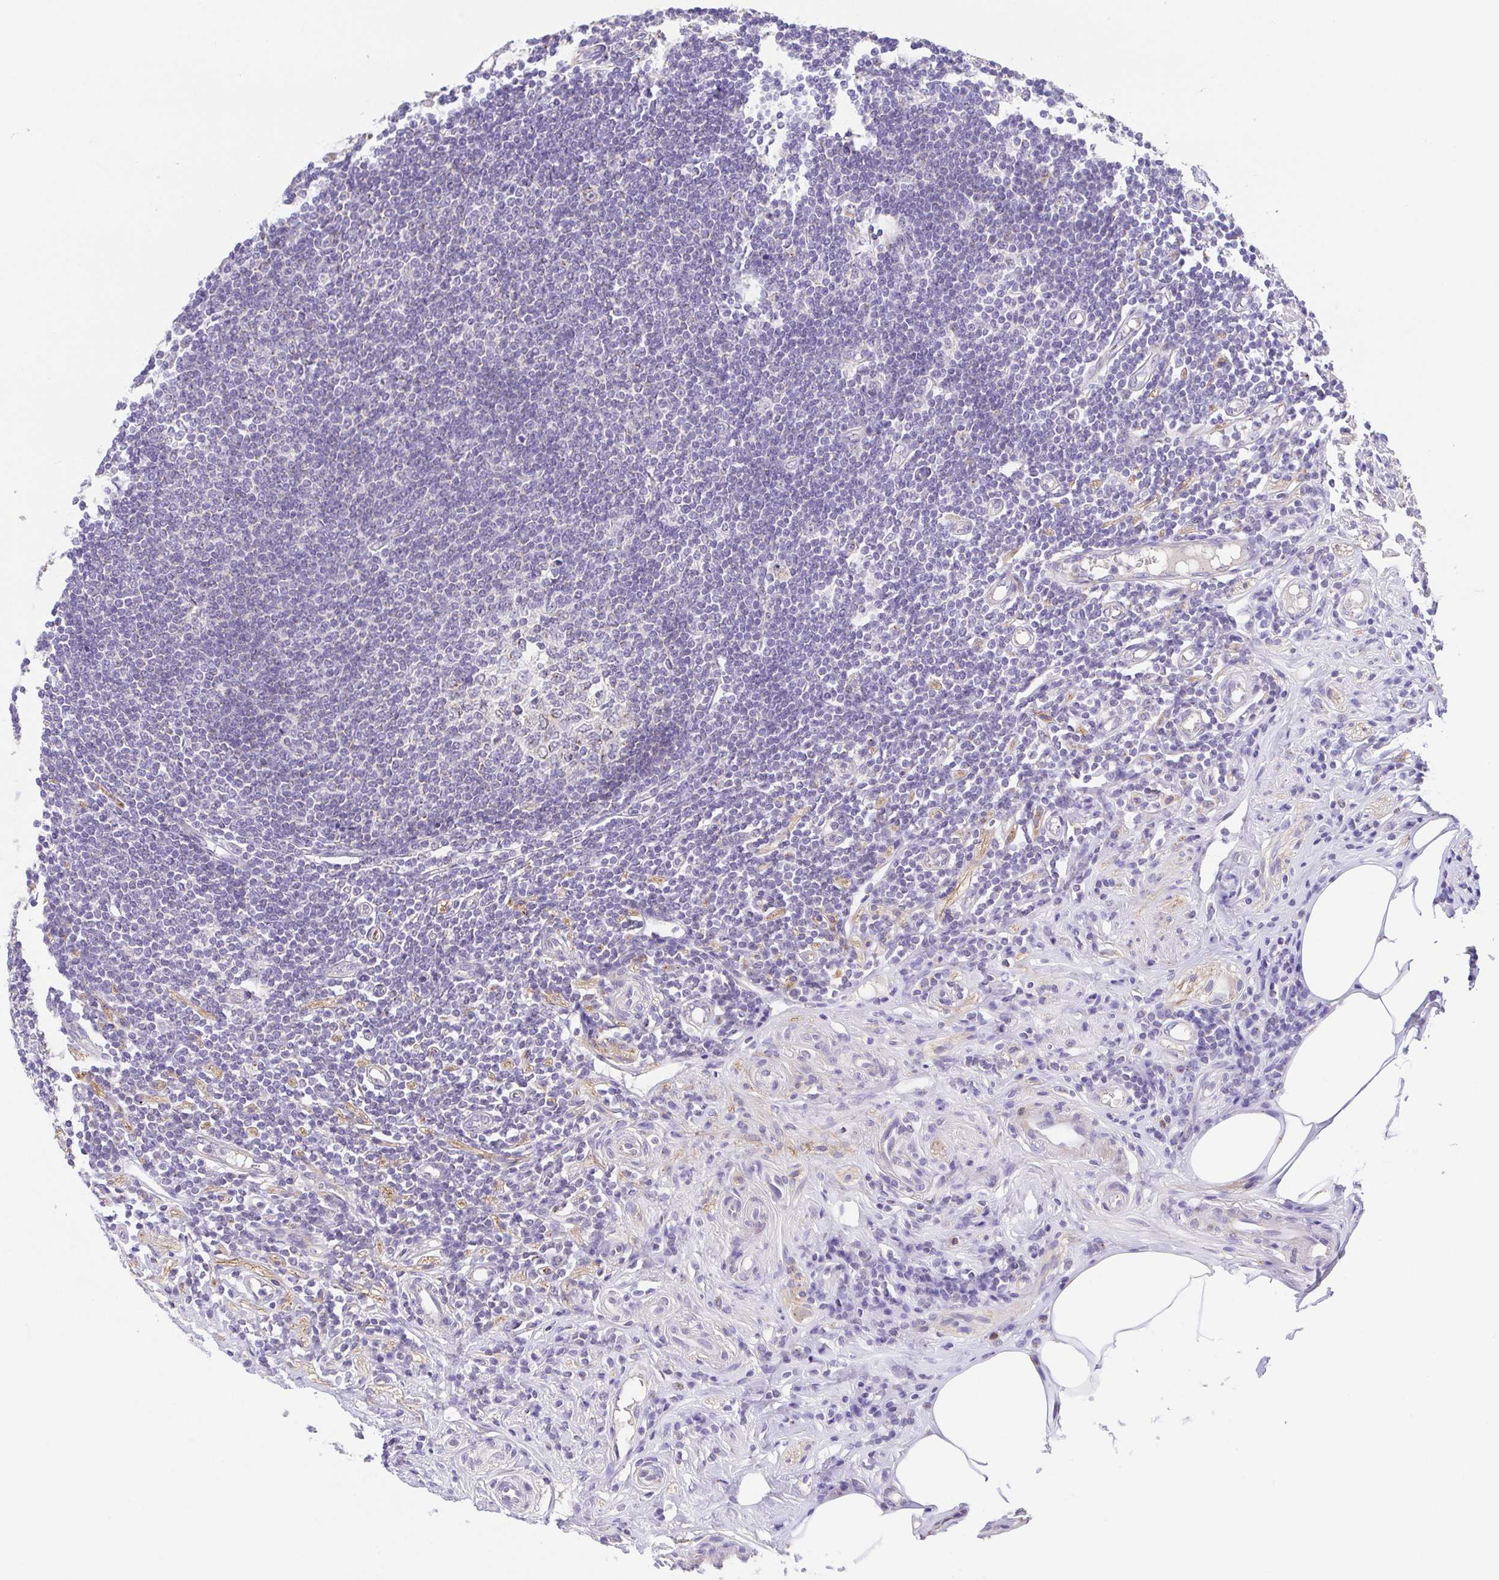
{"staining": {"intensity": "weak", "quantity": "25%-75%", "location": "cytoplasmic/membranous"}, "tissue": "appendix", "cell_type": "Glandular cells", "image_type": "normal", "snomed": [{"axis": "morphology", "description": "Normal tissue, NOS"}, {"axis": "topography", "description": "Appendix"}], "caption": "Immunohistochemical staining of benign human appendix shows 25%-75% levels of weak cytoplasmic/membranous protein expression in about 25%-75% of glandular cells.", "gene": "SLC13A1", "patient": {"sex": "female", "age": 57}}